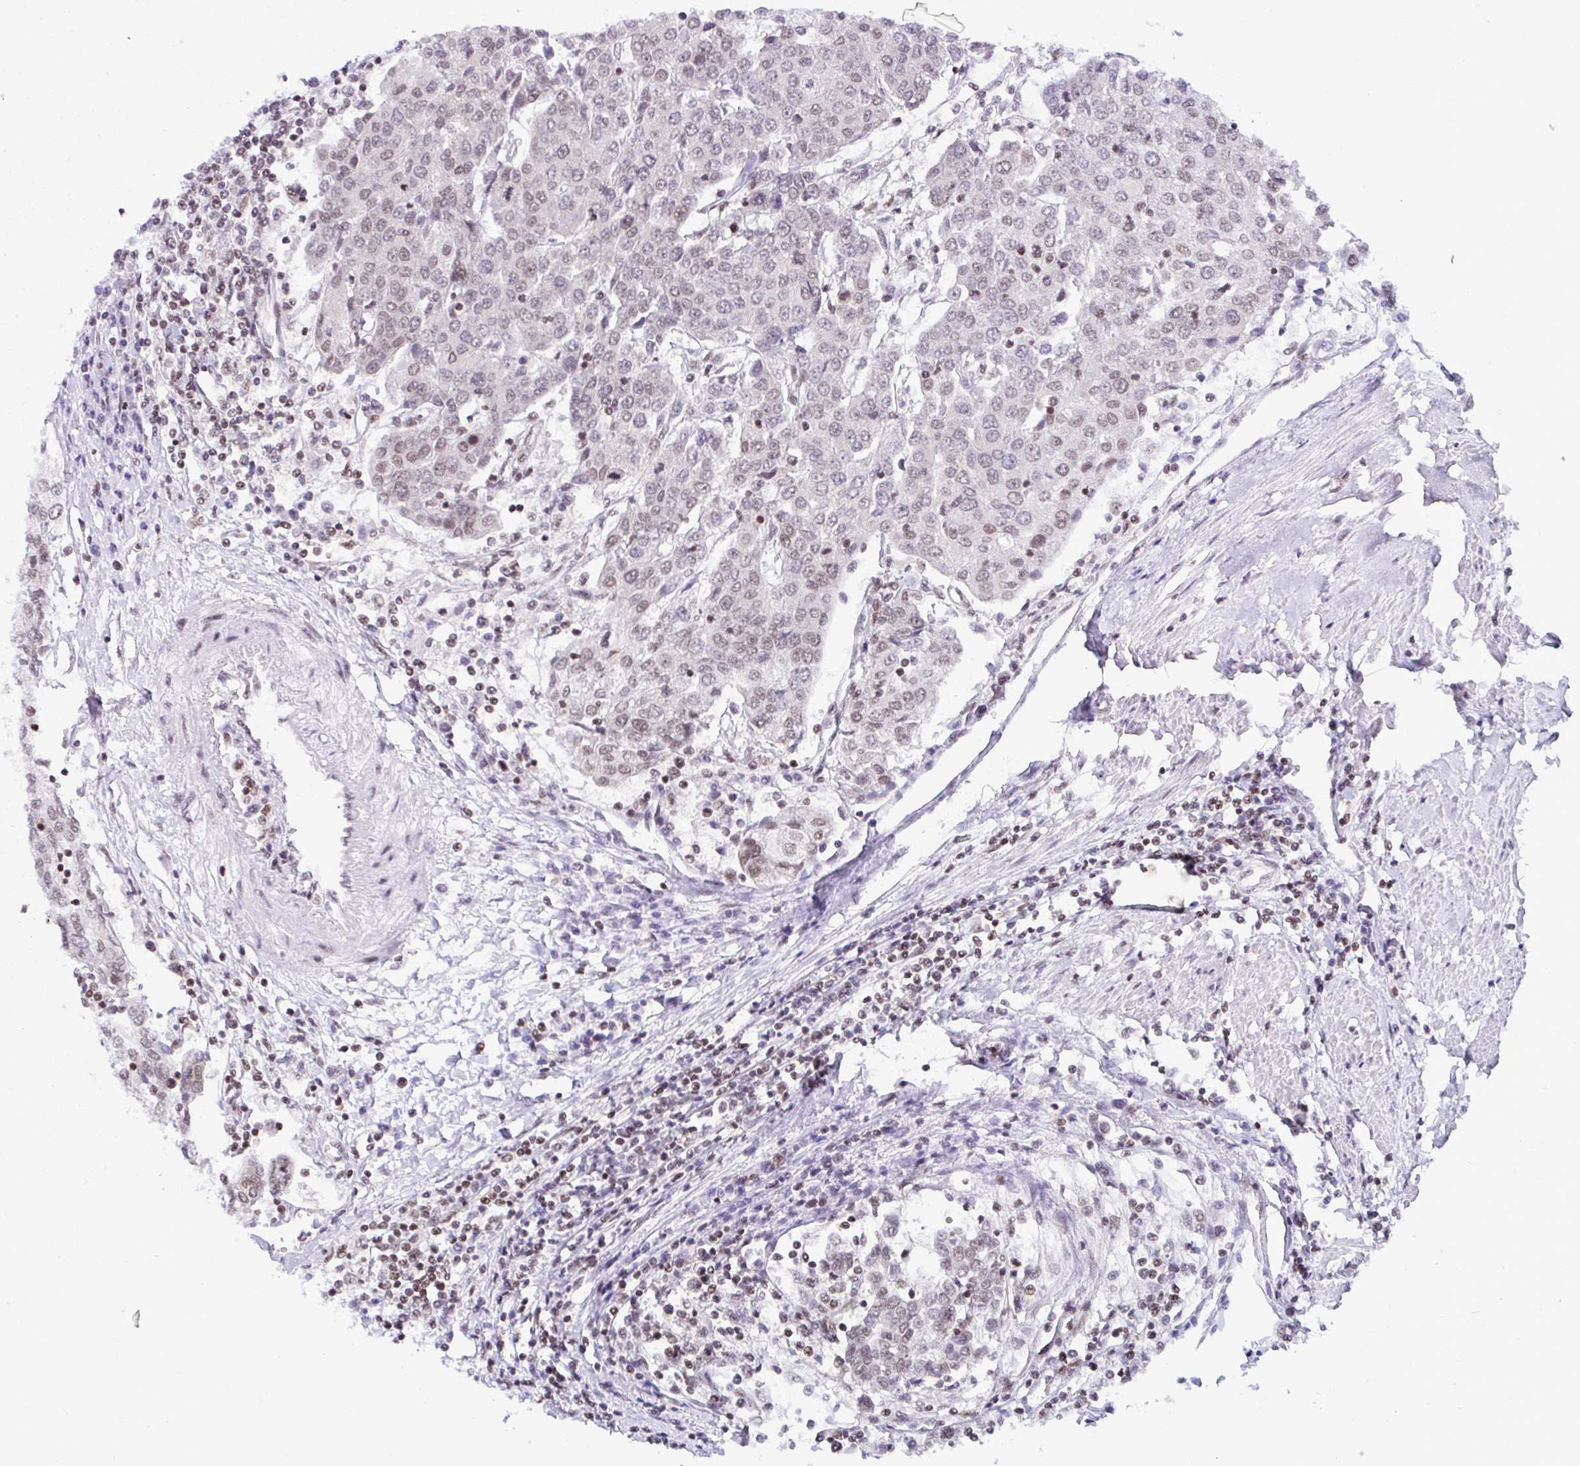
{"staining": {"intensity": "weak", "quantity": "25%-75%", "location": "nuclear"}, "tissue": "urothelial cancer", "cell_type": "Tumor cells", "image_type": "cancer", "snomed": [{"axis": "morphology", "description": "Urothelial carcinoma, High grade"}, {"axis": "topography", "description": "Urinary bladder"}], "caption": "Immunohistochemistry (IHC) (DAB) staining of urothelial cancer shows weak nuclear protein expression in about 25%-75% of tumor cells.", "gene": "DR1", "patient": {"sex": "female", "age": 85}}